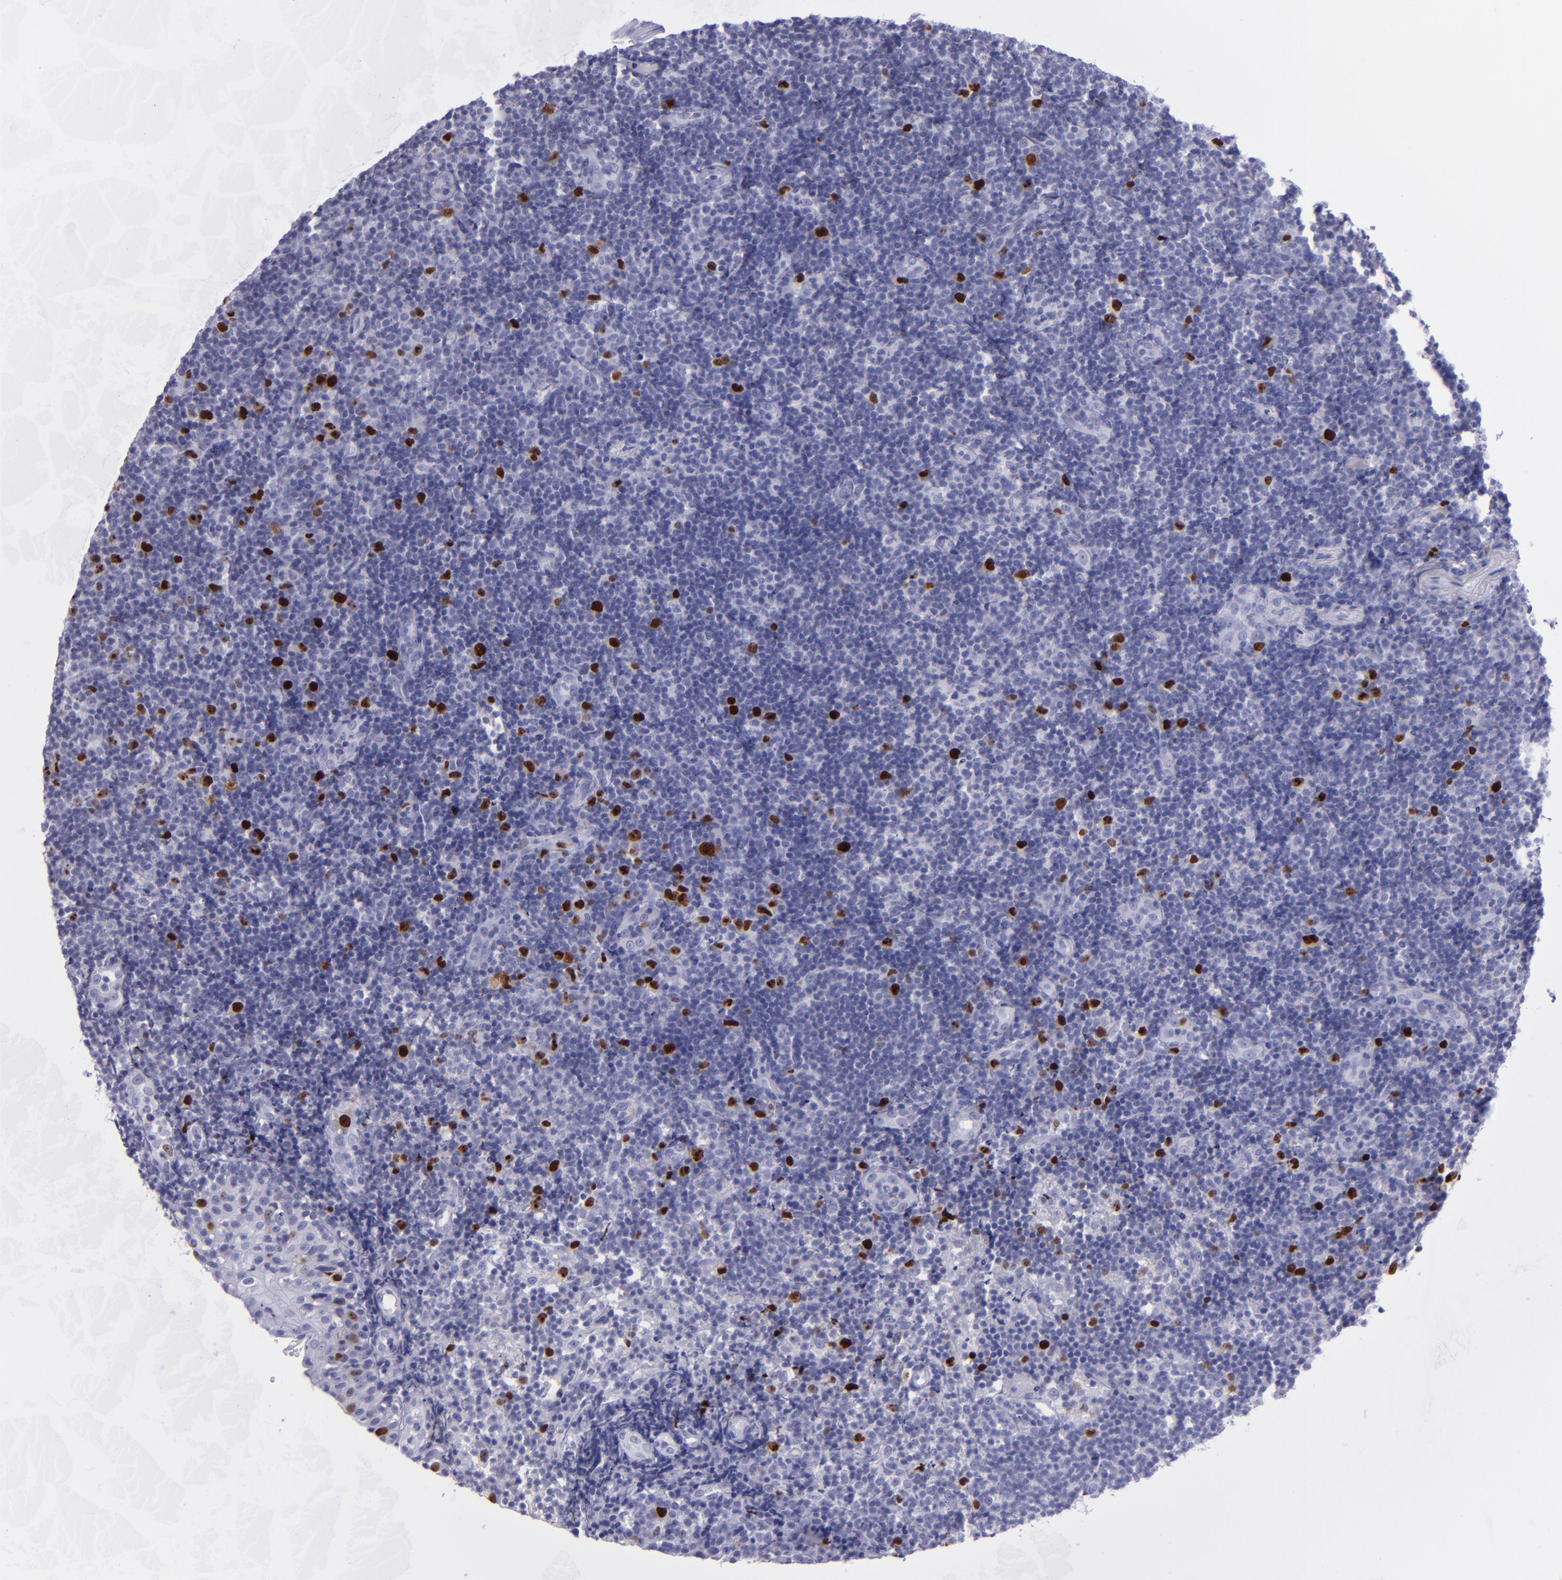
{"staining": {"intensity": "strong", "quantity": "25%-75%", "location": "nuclear"}, "tissue": "tonsil", "cell_type": "Germinal center cells", "image_type": "normal", "snomed": [{"axis": "morphology", "description": "Normal tissue, NOS"}, {"axis": "topography", "description": "Tonsil"}], "caption": "DAB (3,3'-diaminobenzidine) immunohistochemical staining of normal tonsil displays strong nuclear protein expression in about 25%-75% of germinal center cells.", "gene": "TOP2A", "patient": {"sex": "female", "age": 40}}